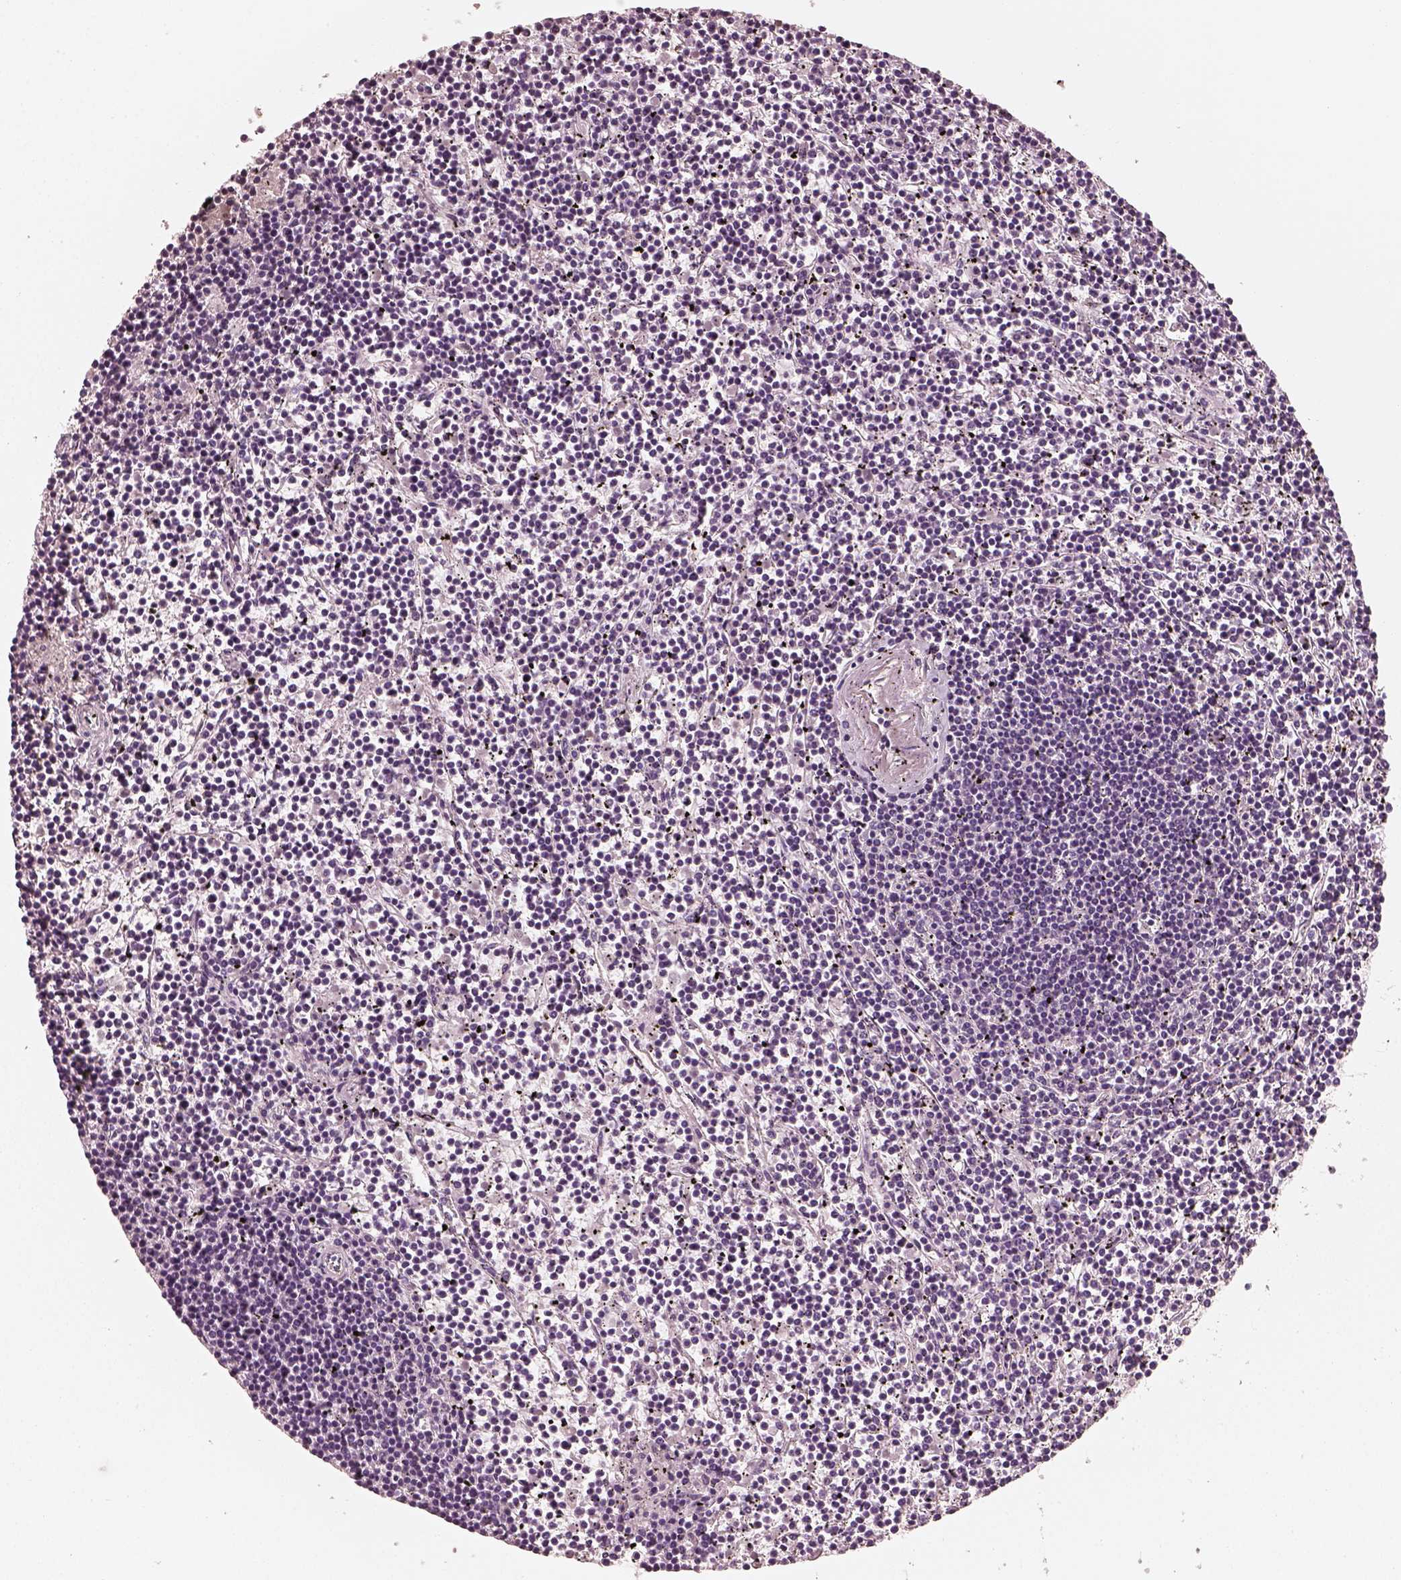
{"staining": {"intensity": "negative", "quantity": "none", "location": "none"}, "tissue": "lymphoma", "cell_type": "Tumor cells", "image_type": "cancer", "snomed": [{"axis": "morphology", "description": "Malignant lymphoma, non-Hodgkin's type, Low grade"}, {"axis": "topography", "description": "Spleen"}], "caption": "Human low-grade malignant lymphoma, non-Hodgkin's type stained for a protein using immunohistochemistry (IHC) reveals no staining in tumor cells.", "gene": "RS1", "patient": {"sex": "female", "age": 19}}